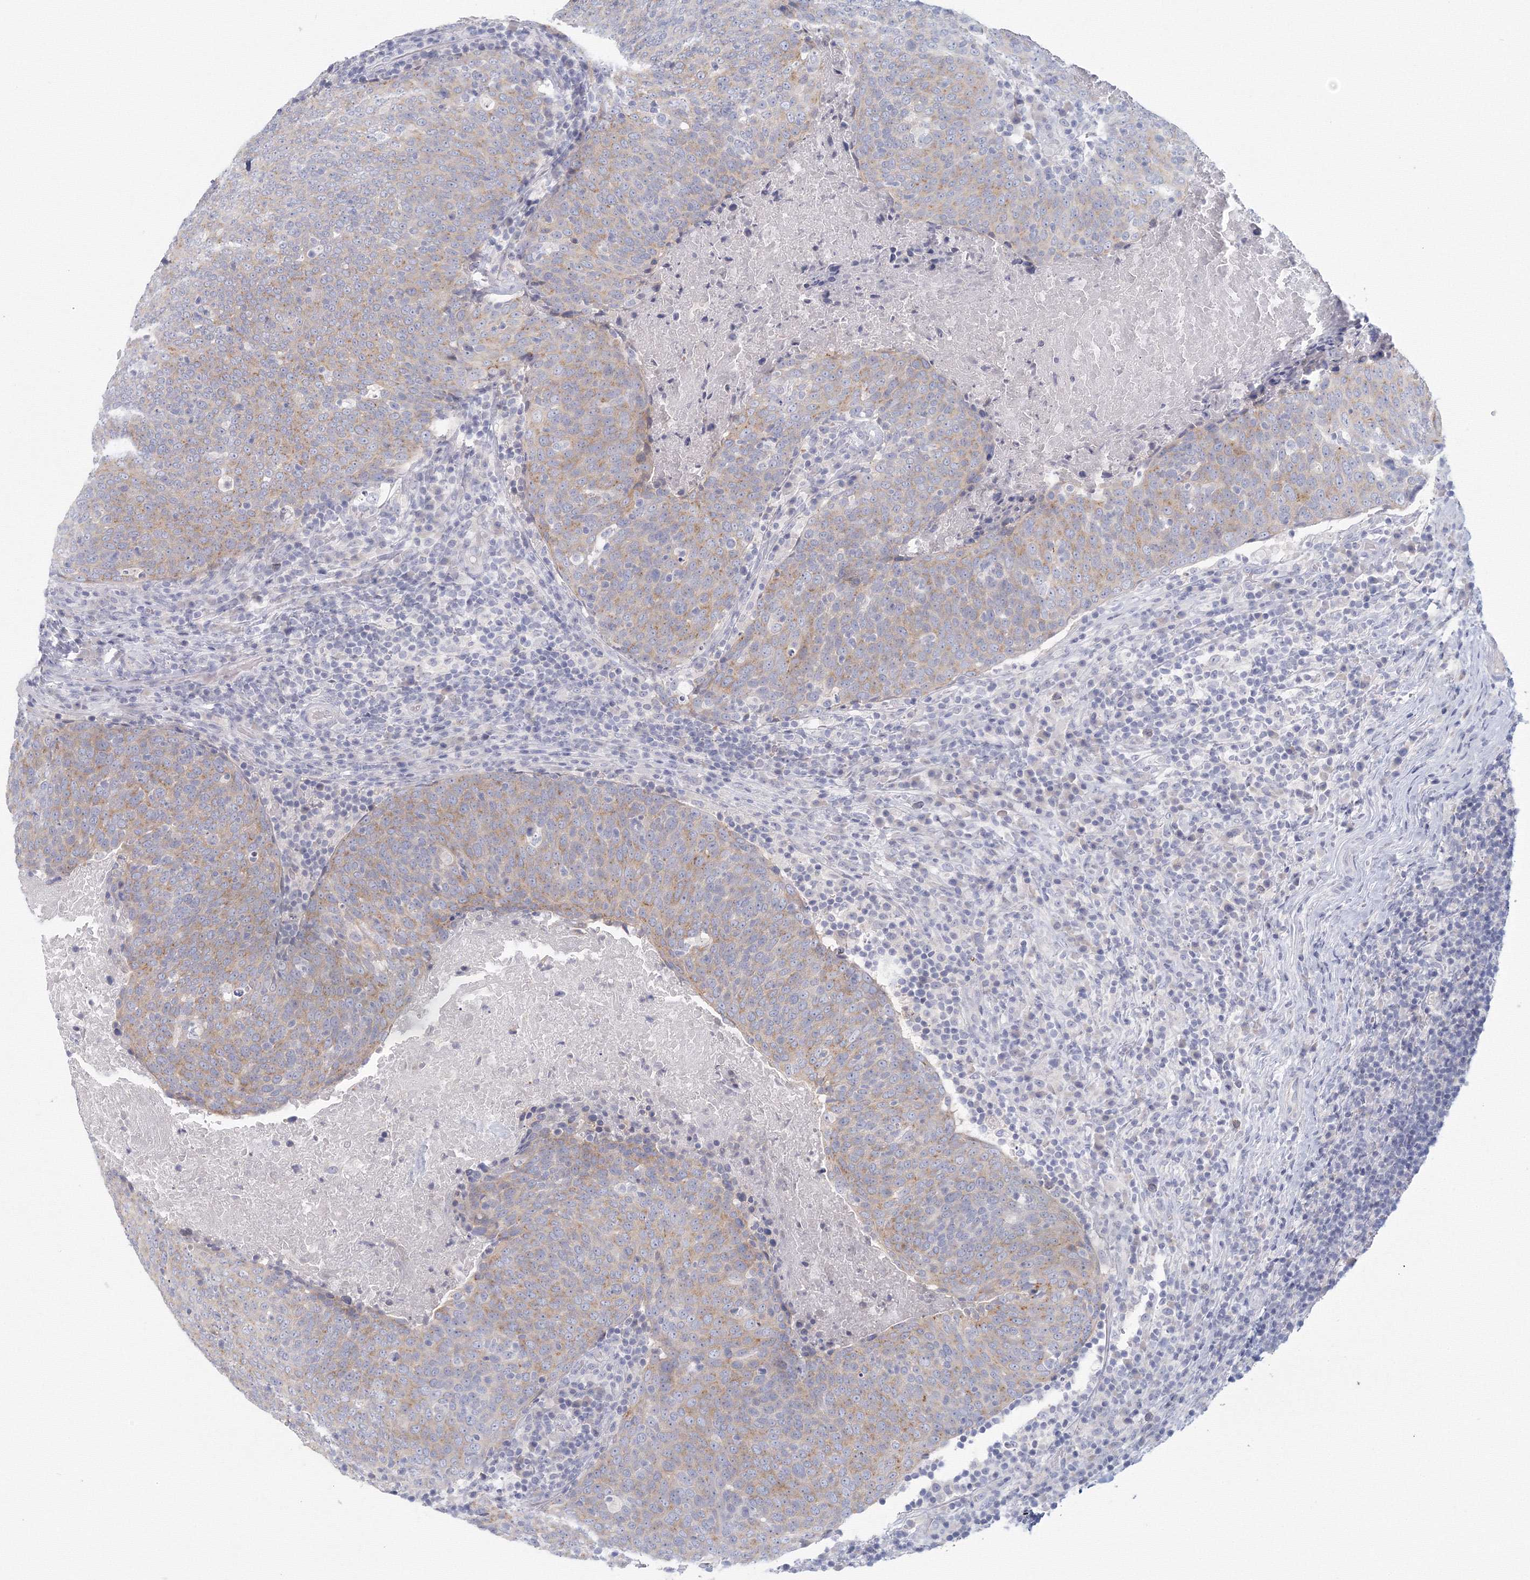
{"staining": {"intensity": "weak", "quantity": "25%-75%", "location": "cytoplasmic/membranous"}, "tissue": "head and neck cancer", "cell_type": "Tumor cells", "image_type": "cancer", "snomed": [{"axis": "morphology", "description": "Squamous cell carcinoma, NOS"}, {"axis": "morphology", "description": "Squamous cell carcinoma, metastatic, NOS"}, {"axis": "topography", "description": "Lymph node"}, {"axis": "topography", "description": "Head-Neck"}], "caption": "Human head and neck metastatic squamous cell carcinoma stained with a brown dye displays weak cytoplasmic/membranous positive positivity in about 25%-75% of tumor cells.", "gene": "TACC2", "patient": {"sex": "male", "age": 62}}